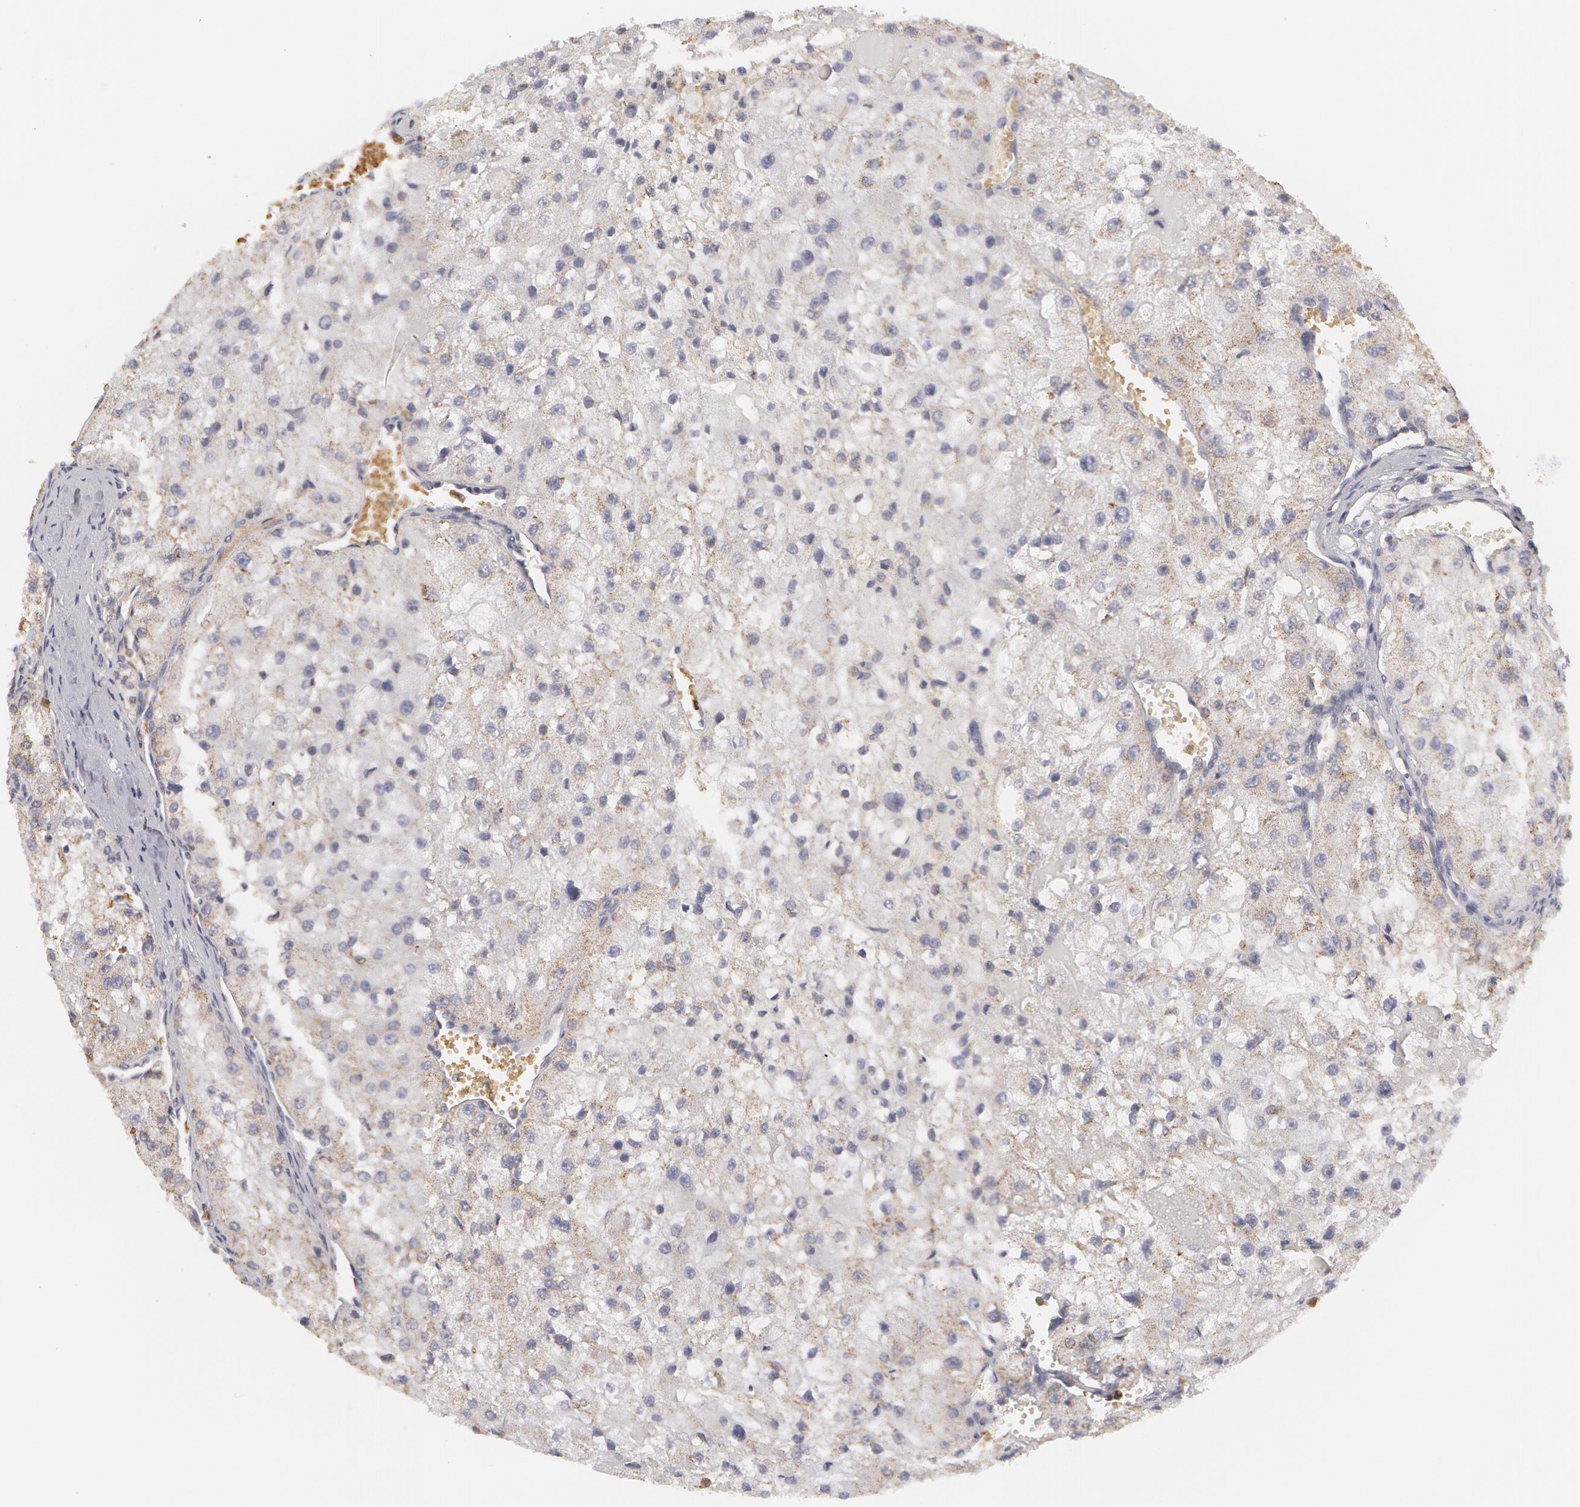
{"staining": {"intensity": "weak", "quantity": "25%-75%", "location": "cytoplasmic/membranous"}, "tissue": "renal cancer", "cell_type": "Tumor cells", "image_type": "cancer", "snomed": [{"axis": "morphology", "description": "Adenocarcinoma, NOS"}, {"axis": "topography", "description": "Kidney"}], "caption": "Immunohistochemical staining of renal cancer (adenocarcinoma) demonstrates low levels of weak cytoplasmic/membranous protein staining in approximately 25%-75% of tumor cells. (DAB (3,3'-diaminobenzidine) IHC with brightfield microscopy, high magnification).", "gene": "CAT", "patient": {"sex": "female", "age": 74}}